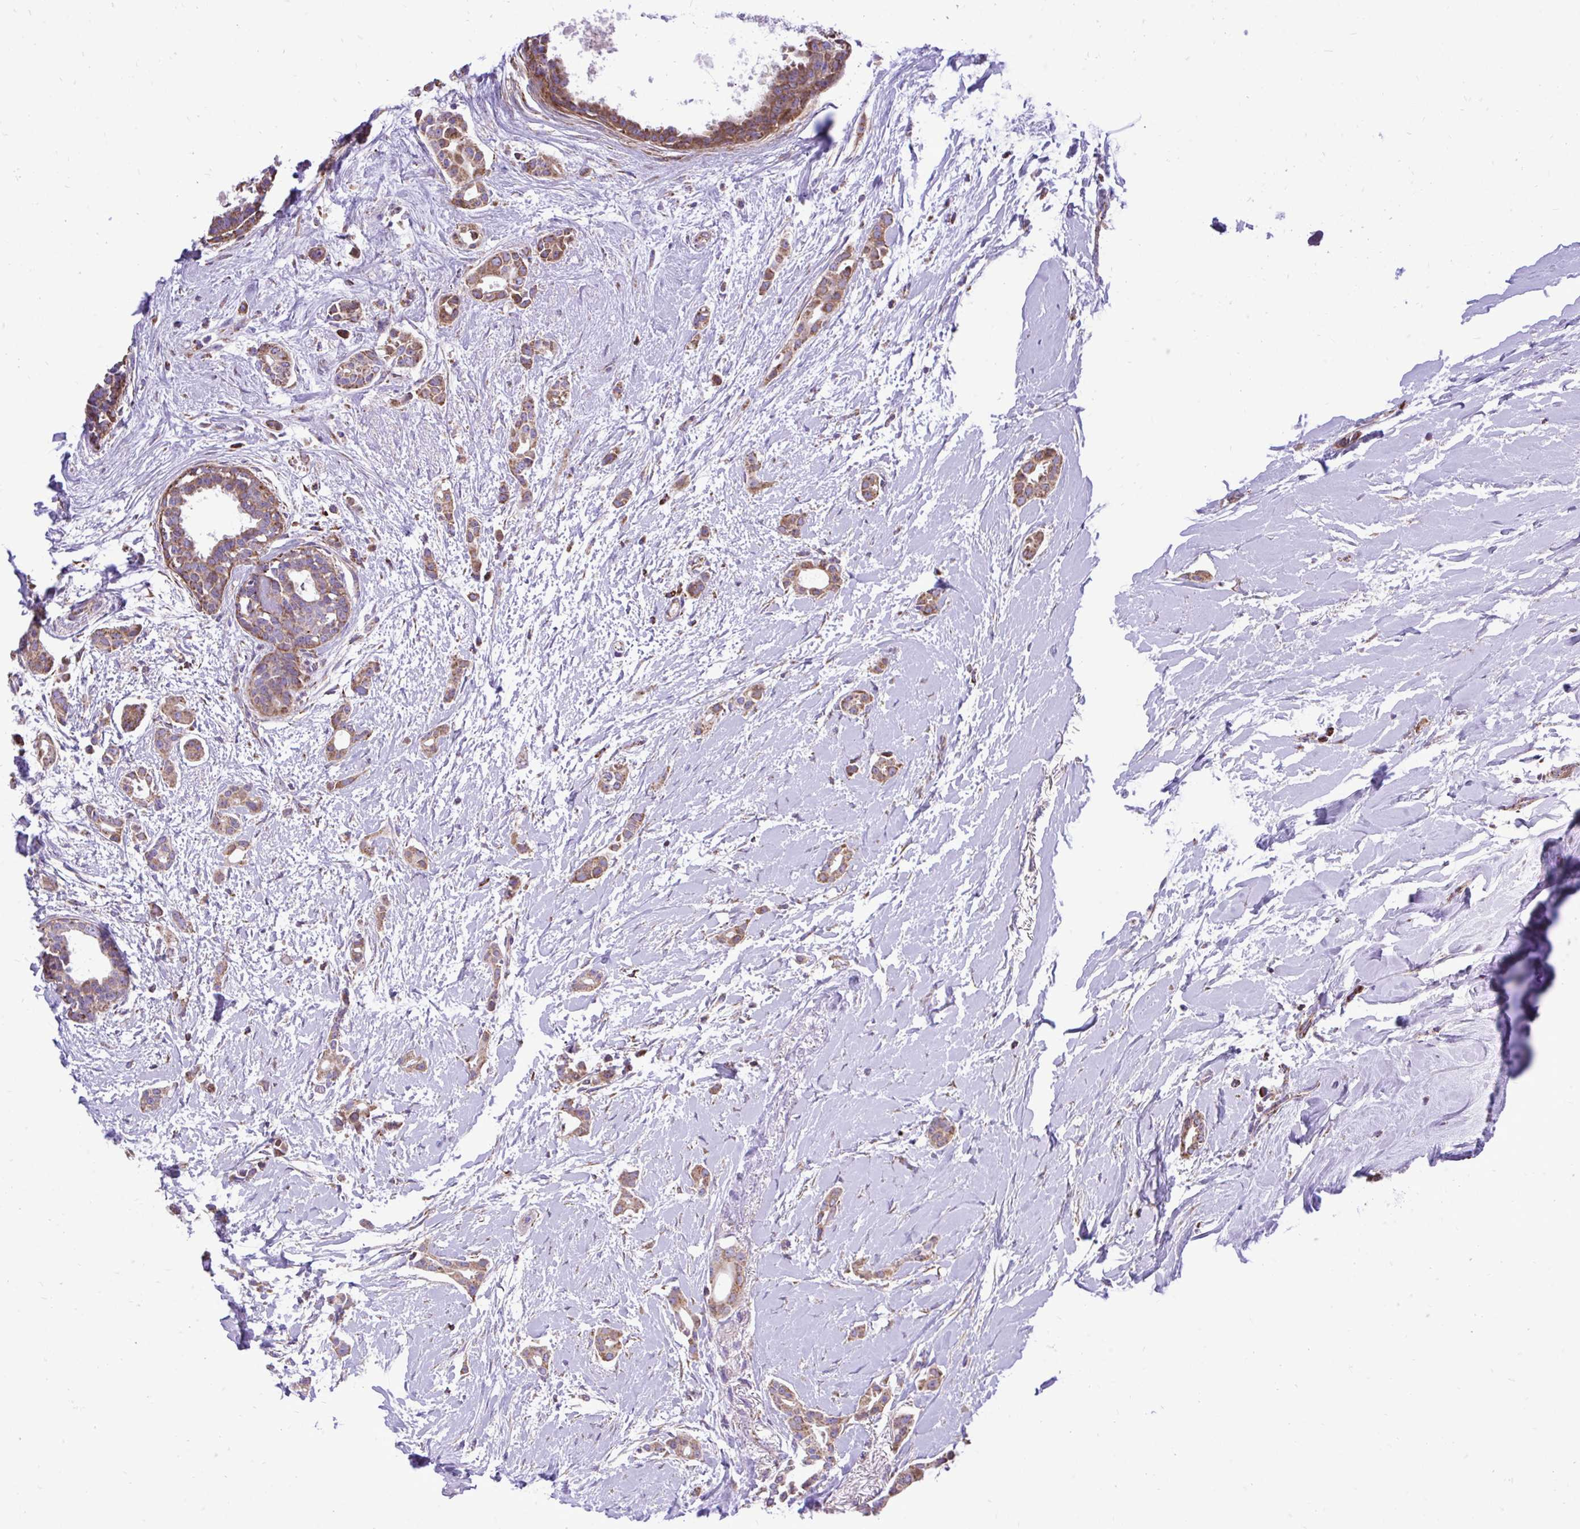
{"staining": {"intensity": "moderate", "quantity": ">75%", "location": "cytoplasmic/membranous"}, "tissue": "breast cancer", "cell_type": "Tumor cells", "image_type": "cancer", "snomed": [{"axis": "morphology", "description": "Duct carcinoma"}, {"axis": "topography", "description": "Breast"}], "caption": "Breast cancer (invasive ductal carcinoma) stained with a protein marker shows moderate staining in tumor cells.", "gene": "ATP13A2", "patient": {"sex": "female", "age": 64}}